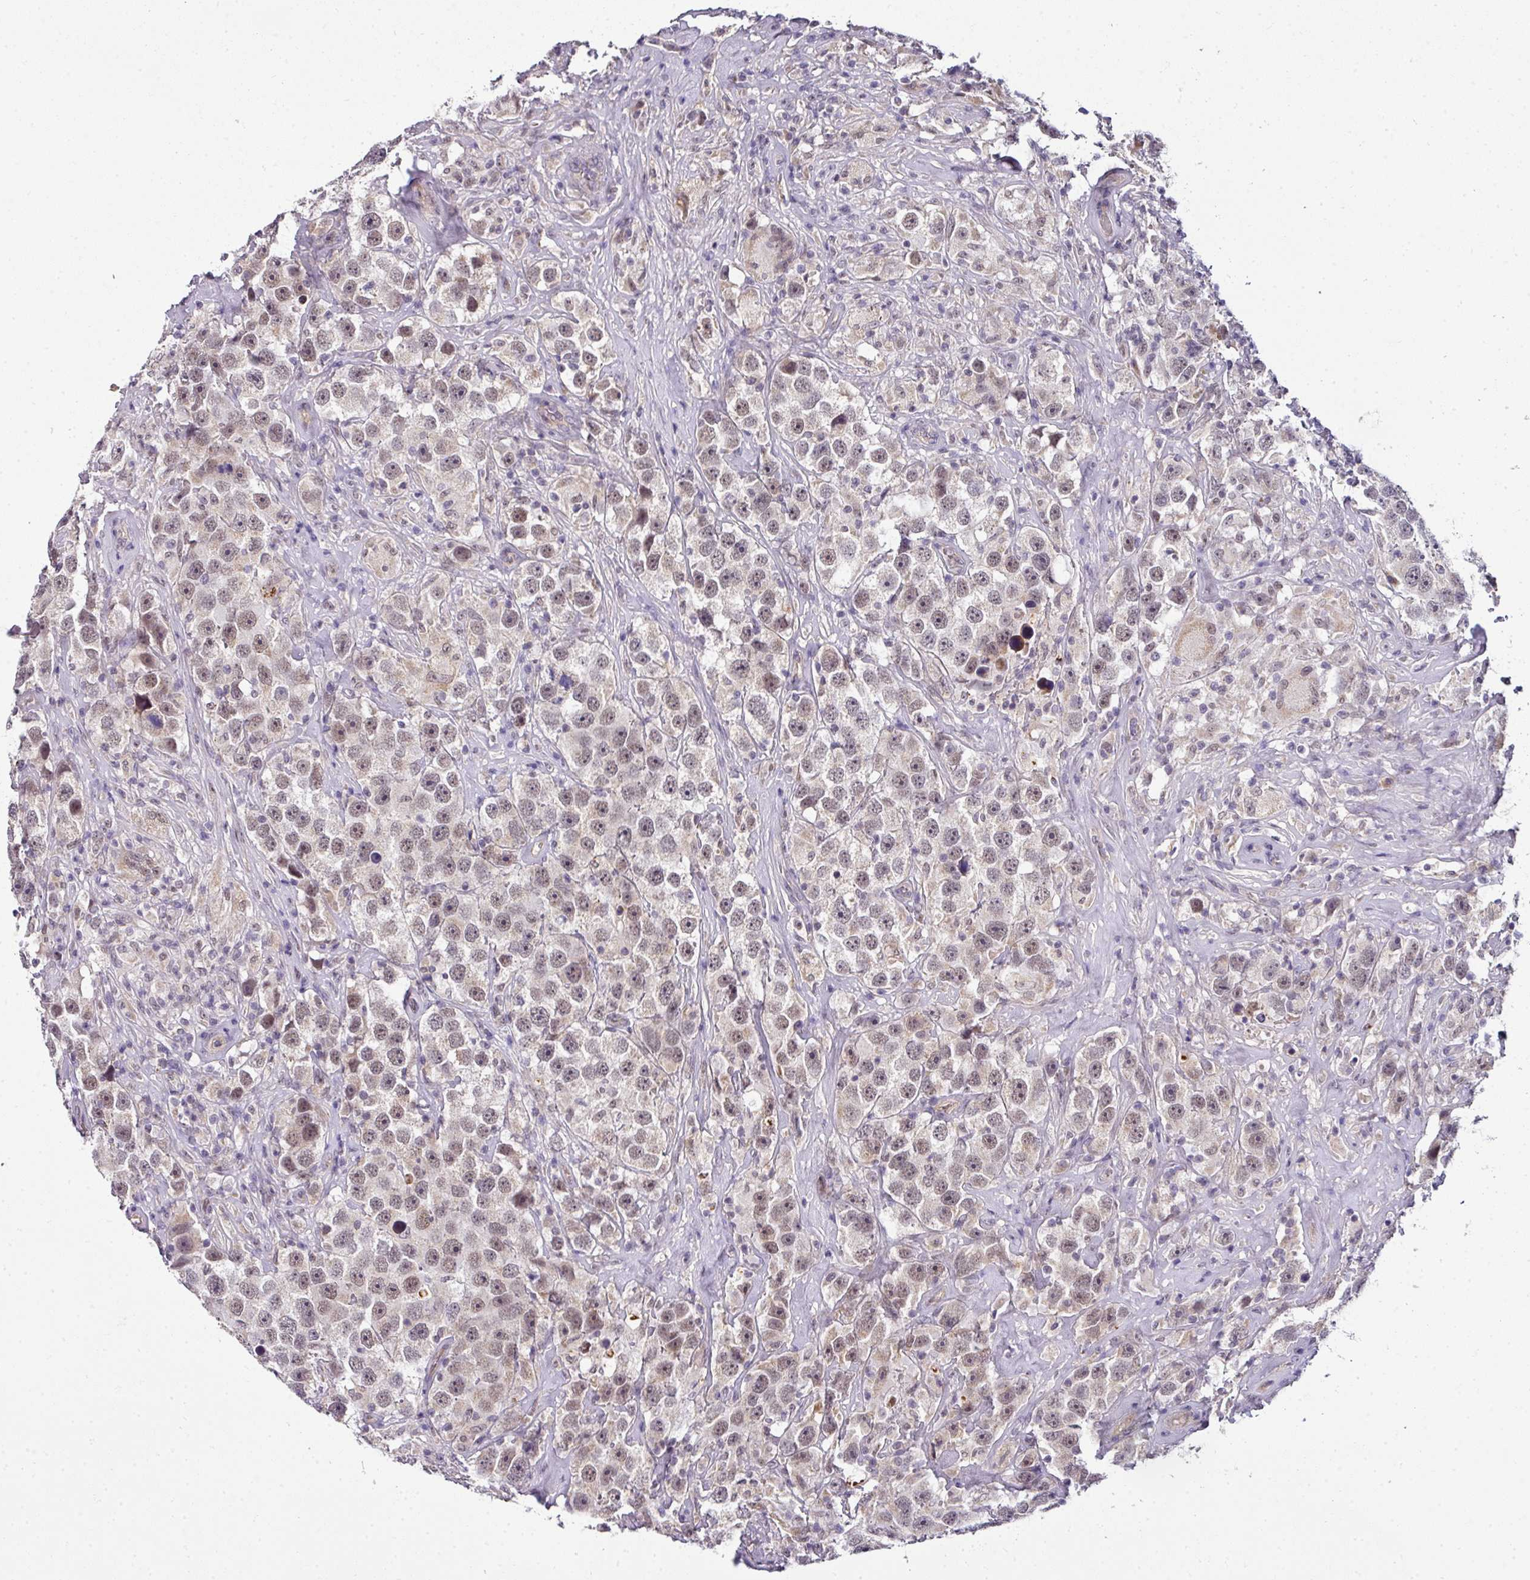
{"staining": {"intensity": "weak", "quantity": "25%-75%", "location": "nuclear"}, "tissue": "testis cancer", "cell_type": "Tumor cells", "image_type": "cancer", "snomed": [{"axis": "morphology", "description": "Seminoma, NOS"}, {"axis": "topography", "description": "Testis"}], "caption": "A low amount of weak nuclear staining is identified in approximately 25%-75% of tumor cells in seminoma (testis) tissue.", "gene": "NAPSA", "patient": {"sex": "male", "age": 49}}